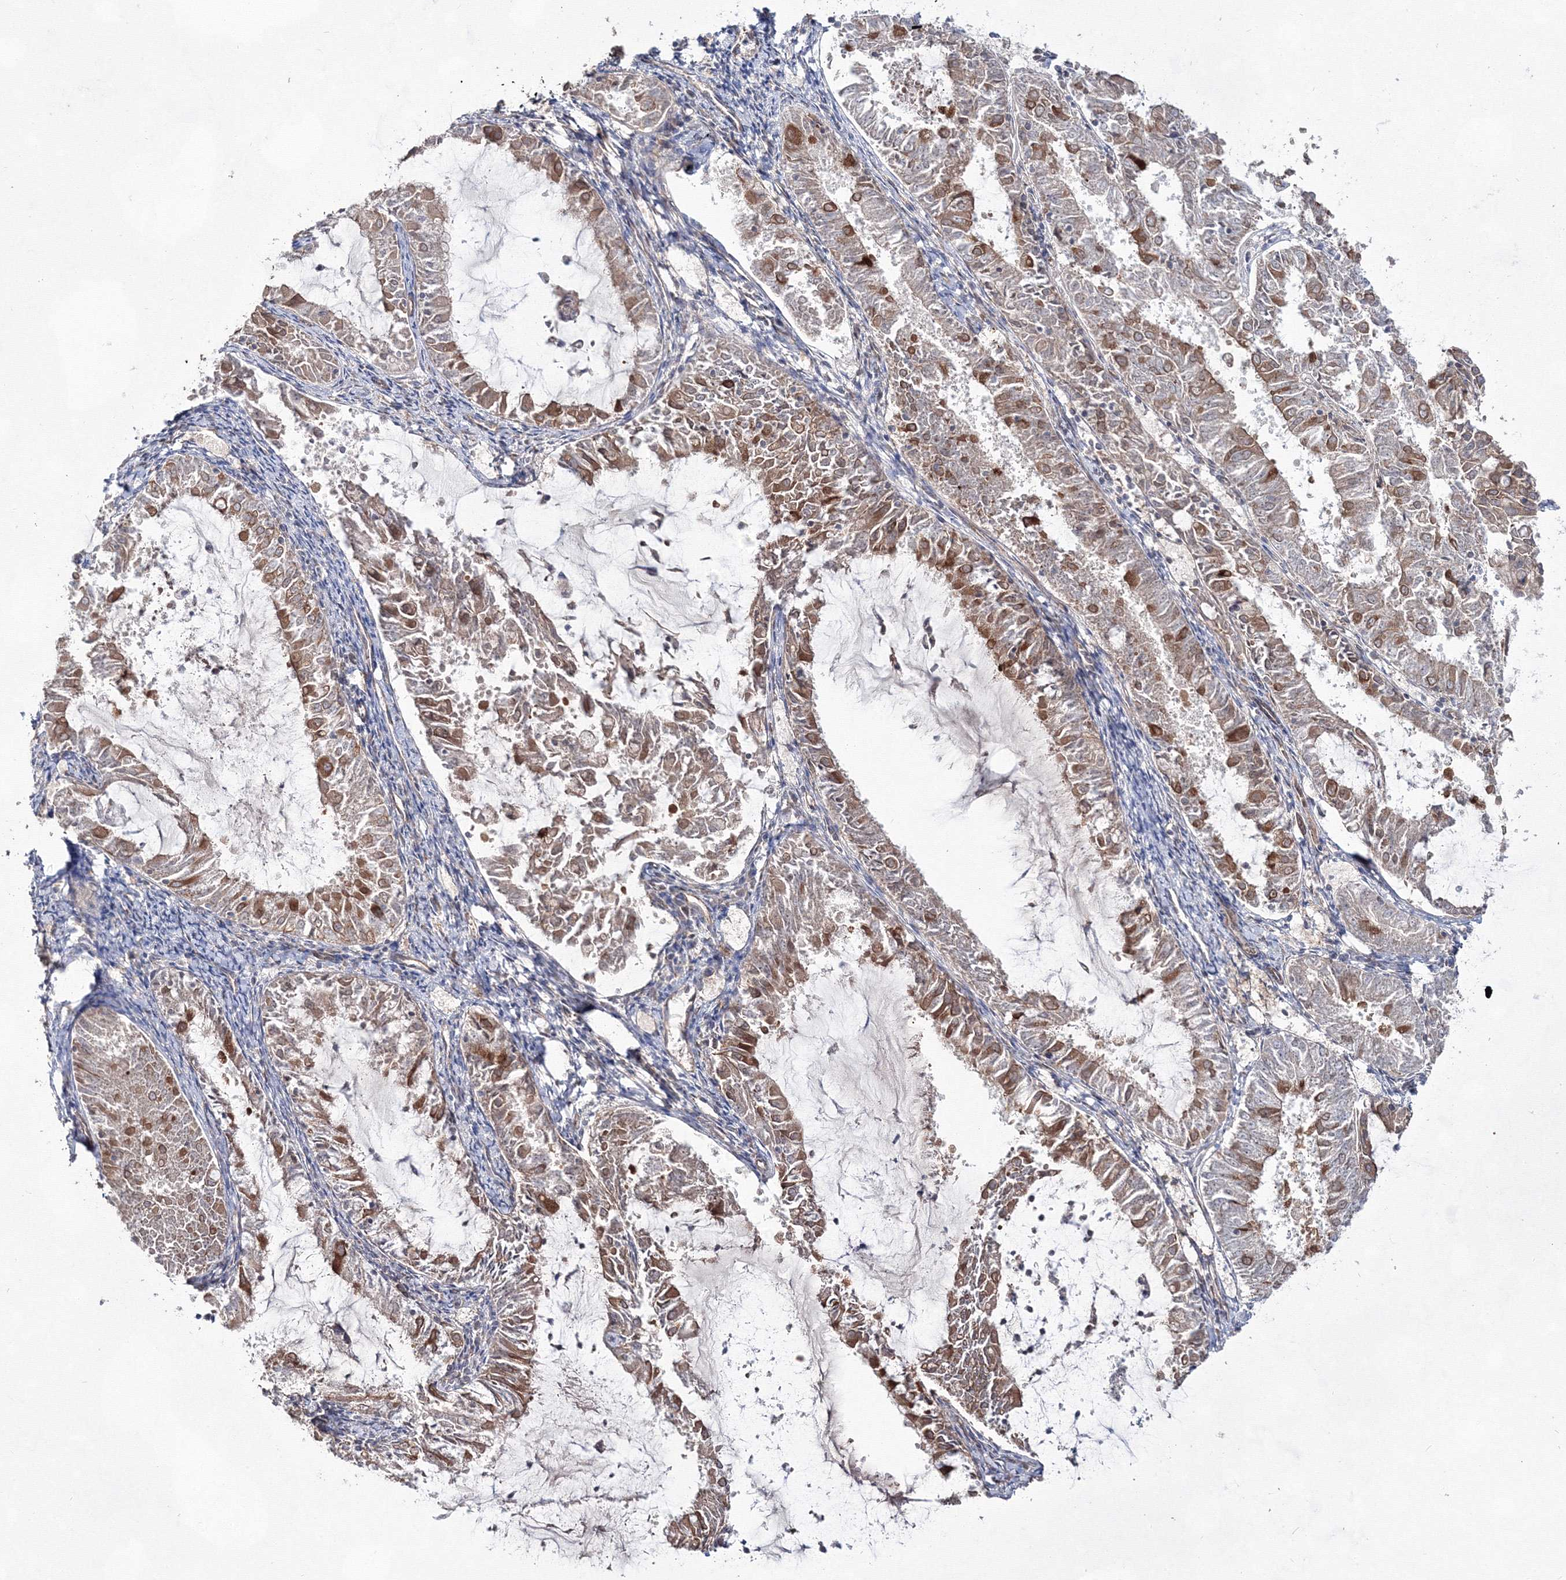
{"staining": {"intensity": "moderate", "quantity": "25%-75%", "location": "cytoplasmic/membranous"}, "tissue": "endometrial cancer", "cell_type": "Tumor cells", "image_type": "cancer", "snomed": [{"axis": "morphology", "description": "Adenocarcinoma, NOS"}, {"axis": "topography", "description": "Endometrium"}], "caption": "Adenocarcinoma (endometrial) stained with a brown dye exhibits moderate cytoplasmic/membranous positive expression in approximately 25%-75% of tumor cells.", "gene": "EXOC6", "patient": {"sex": "female", "age": 57}}